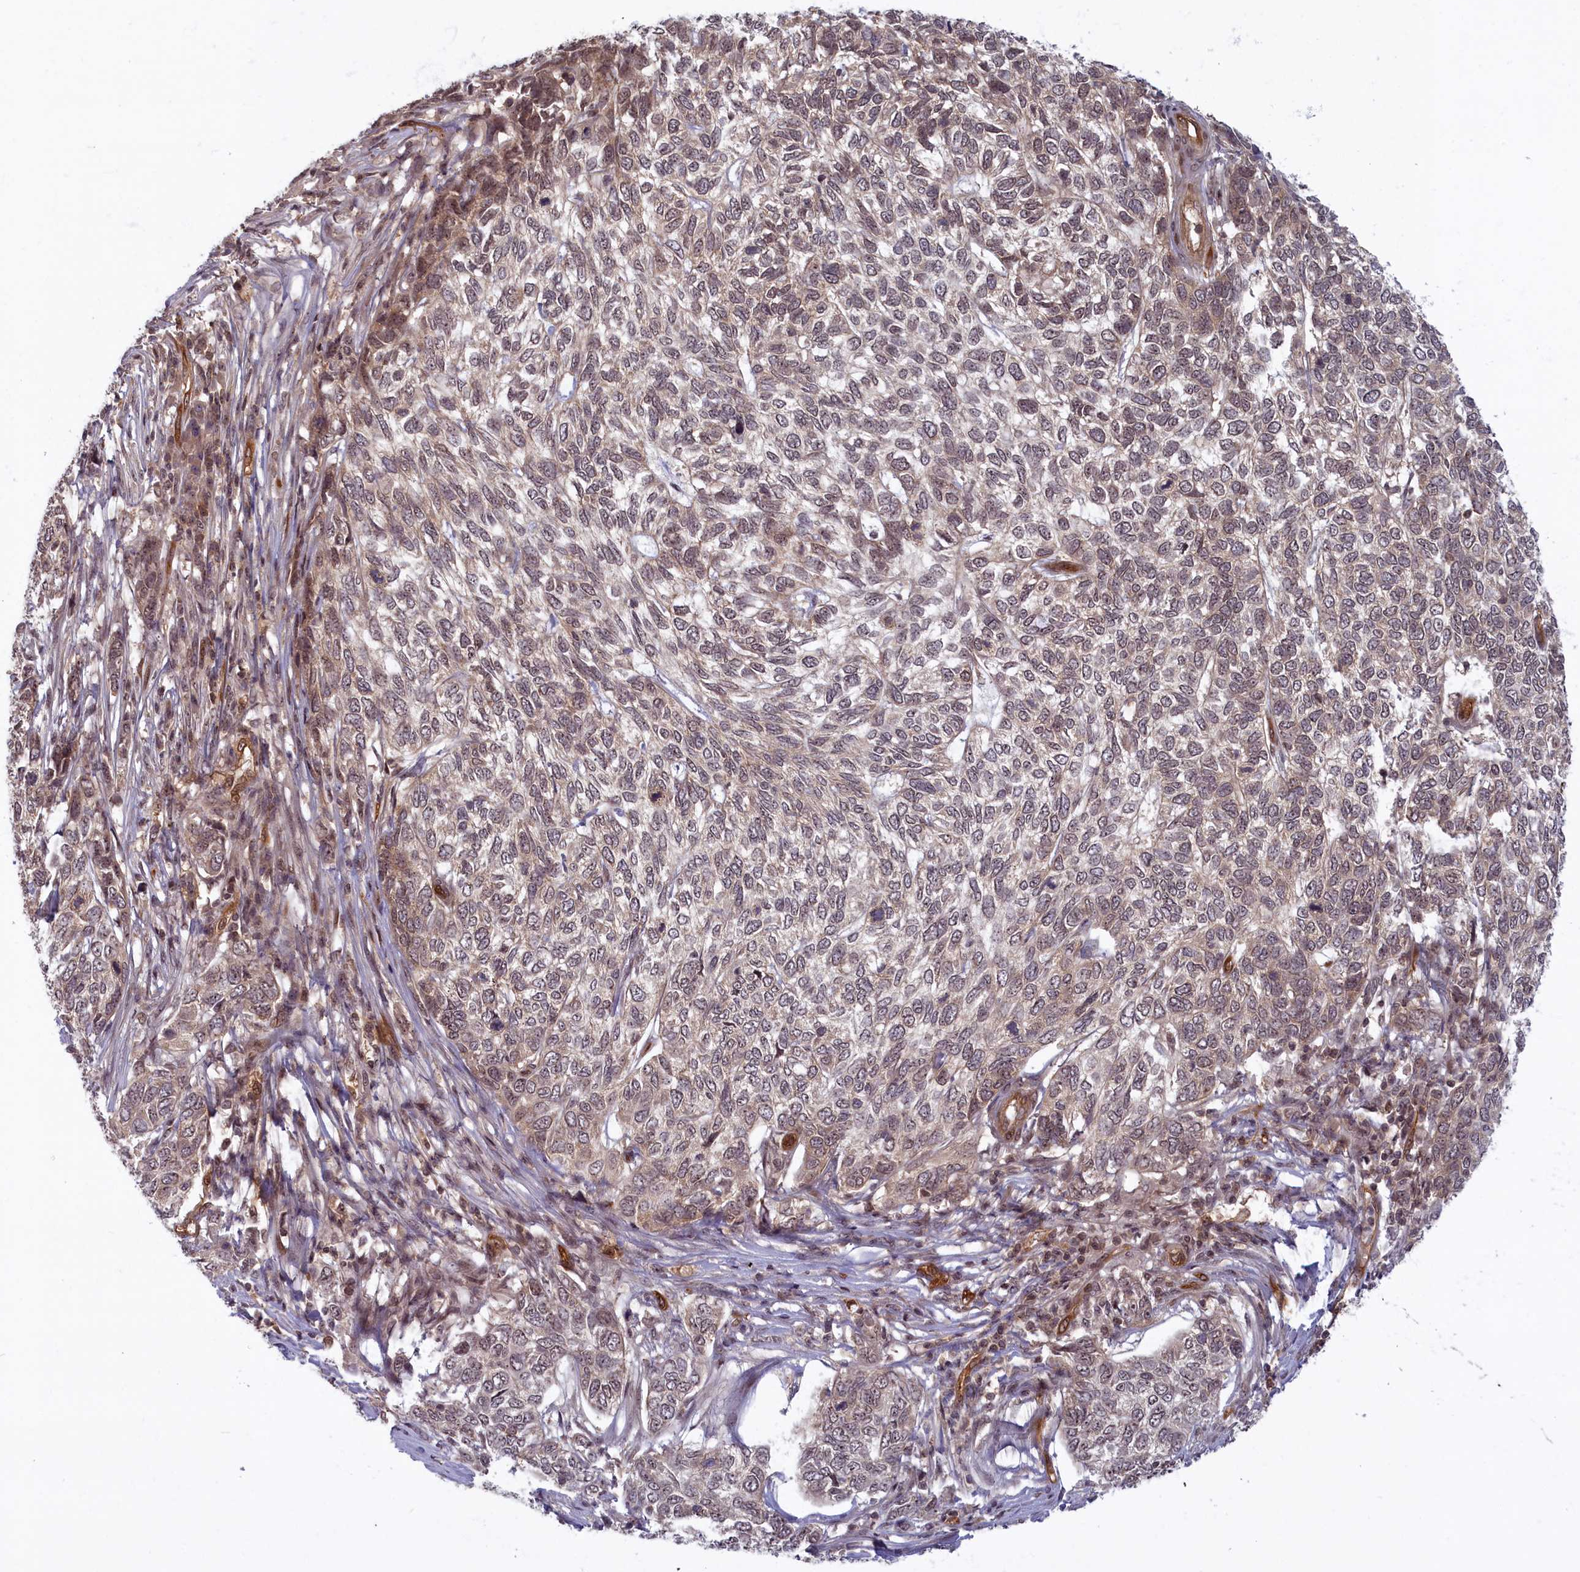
{"staining": {"intensity": "weak", "quantity": "<25%", "location": "cytoplasmic/membranous"}, "tissue": "skin cancer", "cell_type": "Tumor cells", "image_type": "cancer", "snomed": [{"axis": "morphology", "description": "Basal cell carcinoma"}, {"axis": "topography", "description": "Skin"}], "caption": "An IHC photomicrograph of basal cell carcinoma (skin) is shown. There is no staining in tumor cells of basal cell carcinoma (skin).", "gene": "SNRK", "patient": {"sex": "female", "age": 65}}